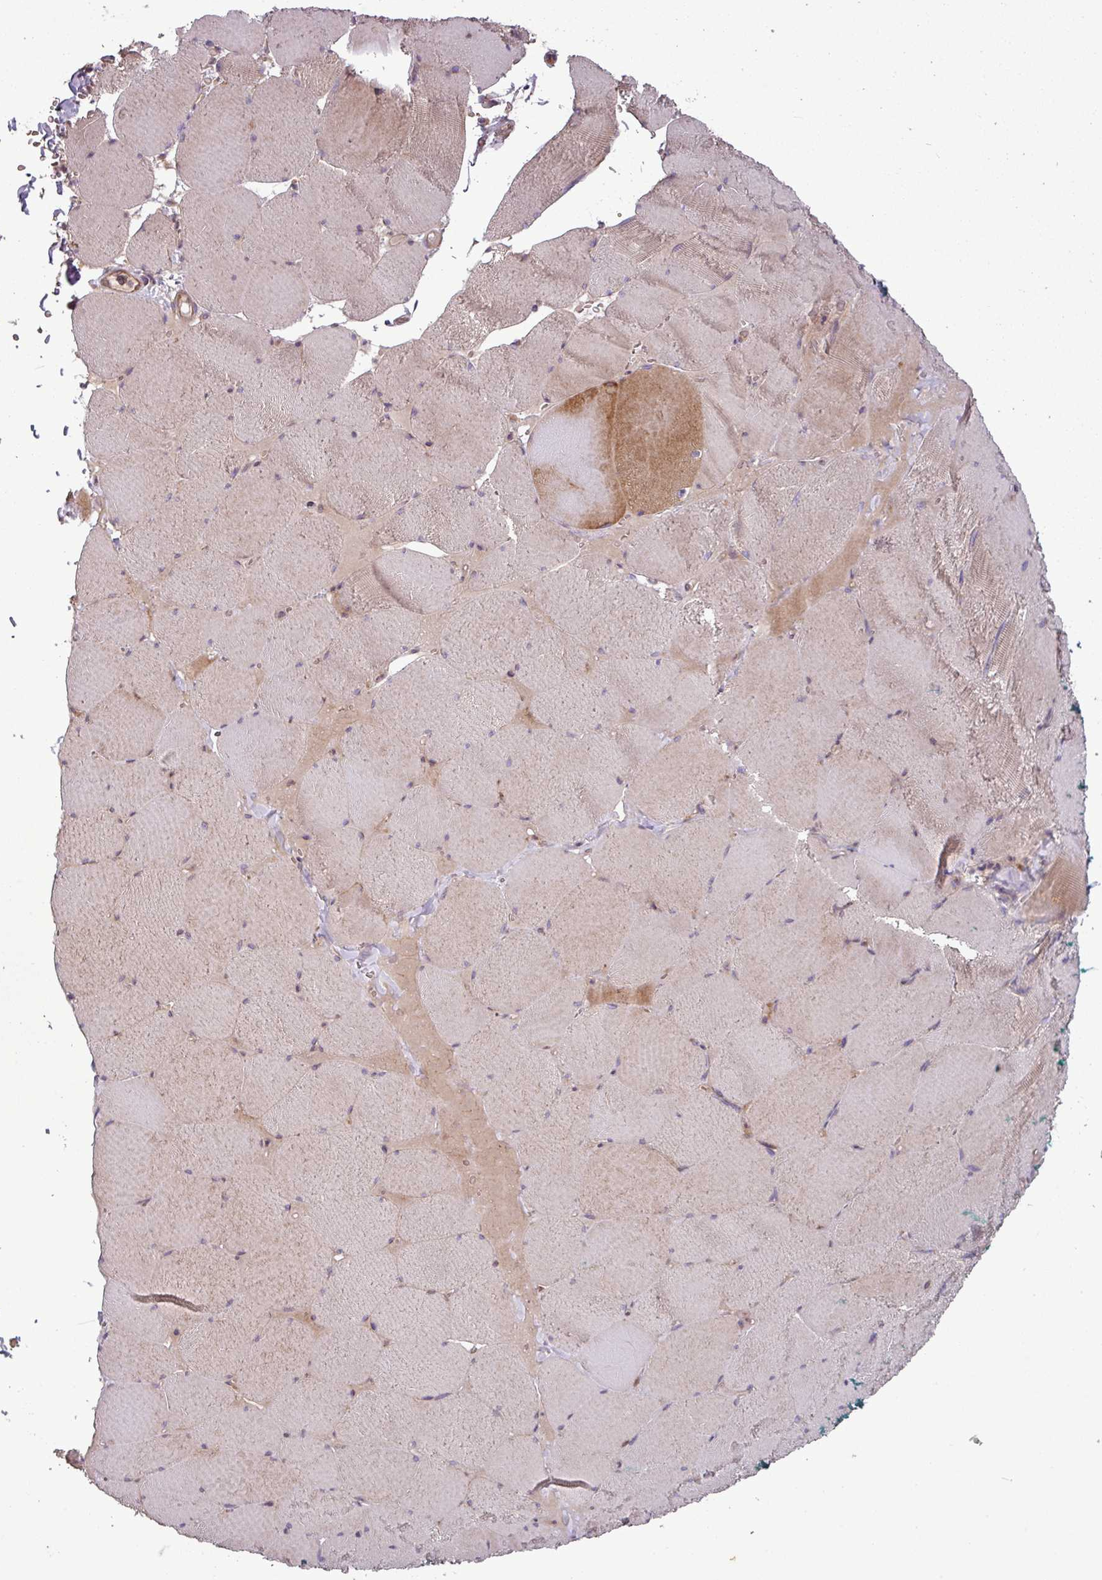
{"staining": {"intensity": "moderate", "quantity": "<25%", "location": "cytoplasmic/membranous"}, "tissue": "skeletal muscle", "cell_type": "Myocytes", "image_type": "normal", "snomed": [{"axis": "morphology", "description": "Normal tissue, NOS"}, {"axis": "topography", "description": "Skeletal muscle"}, {"axis": "topography", "description": "Head-Neck"}], "caption": "Approximately <25% of myocytes in unremarkable skeletal muscle reveal moderate cytoplasmic/membranous protein staining as visualized by brown immunohistochemical staining.", "gene": "SIRPB2", "patient": {"sex": "male", "age": 66}}